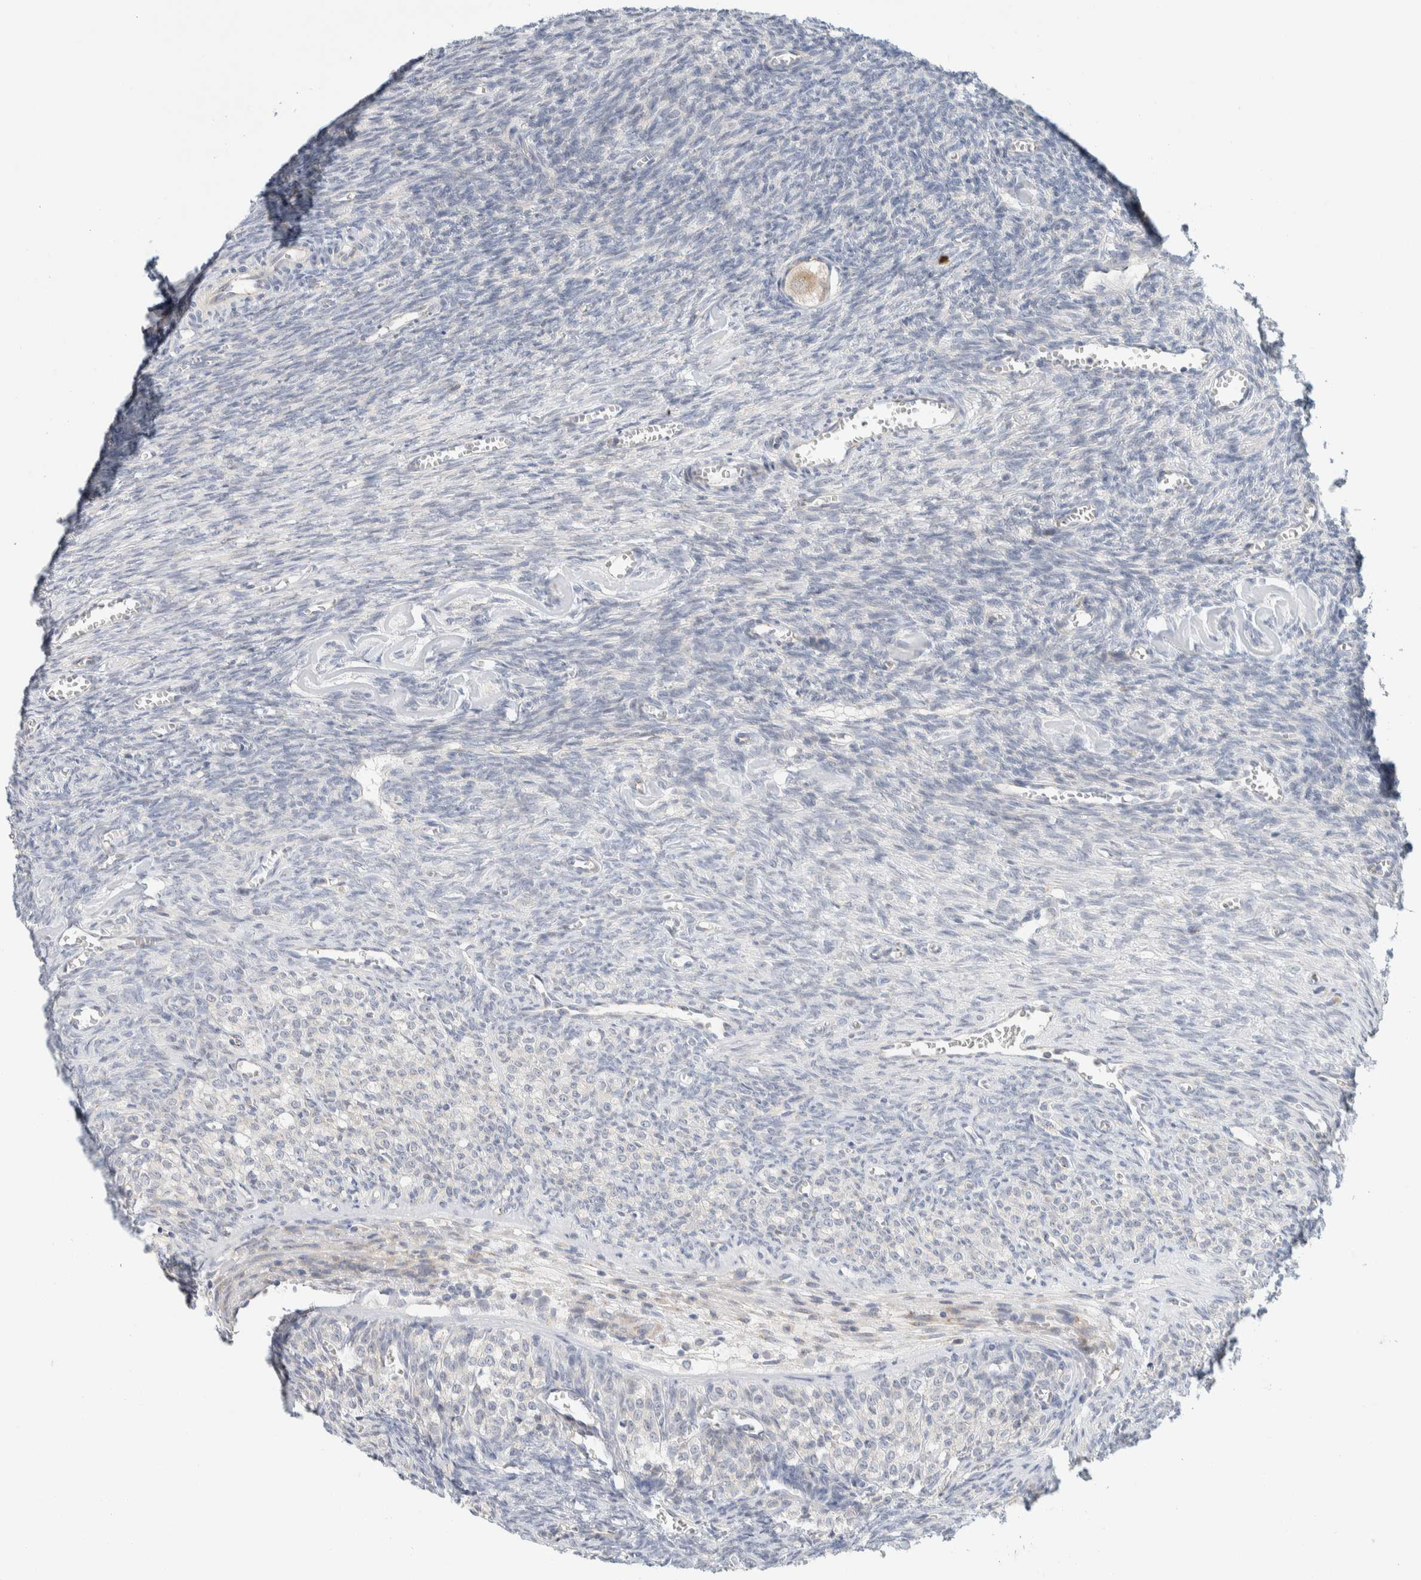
{"staining": {"intensity": "weak", "quantity": ">75%", "location": "cytoplasmic/membranous"}, "tissue": "ovary", "cell_type": "Follicle cells", "image_type": "normal", "snomed": [{"axis": "morphology", "description": "Normal tissue, NOS"}, {"axis": "topography", "description": "Ovary"}], "caption": "This is a micrograph of immunohistochemistry (IHC) staining of normal ovary, which shows weak positivity in the cytoplasmic/membranous of follicle cells.", "gene": "TMEM184B", "patient": {"sex": "female", "age": 27}}